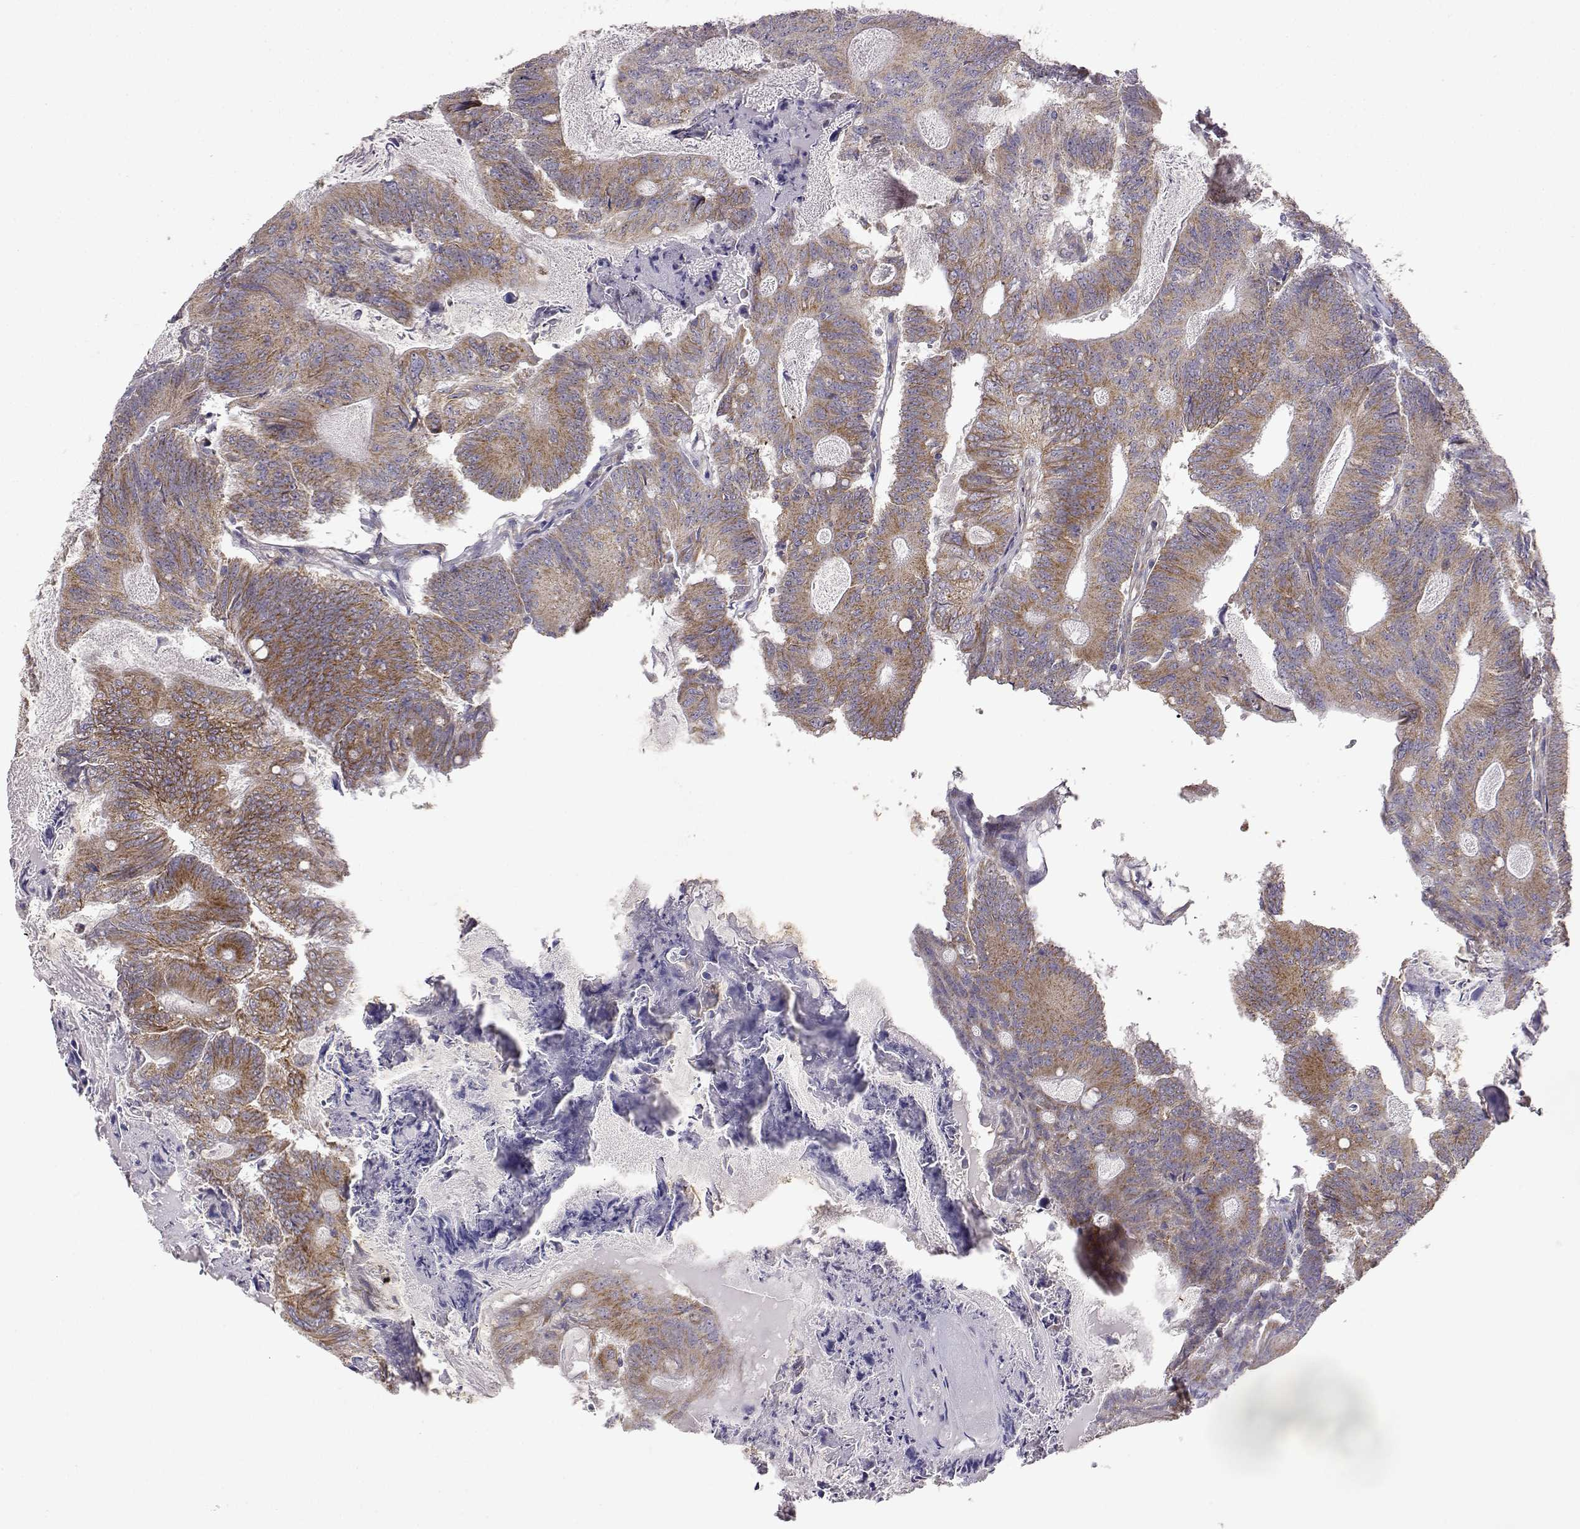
{"staining": {"intensity": "moderate", "quantity": ">75%", "location": "cytoplasmic/membranous"}, "tissue": "colorectal cancer", "cell_type": "Tumor cells", "image_type": "cancer", "snomed": [{"axis": "morphology", "description": "Adenocarcinoma, NOS"}, {"axis": "topography", "description": "Colon"}], "caption": "Tumor cells demonstrate medium levels of moderate cytoplasmic/membranous positivity in approximately >75% of cells in human colorectal cancer (adenocarcinoma).", "gene": "DDC", "patient": {"sex": "female", "age": 70}}